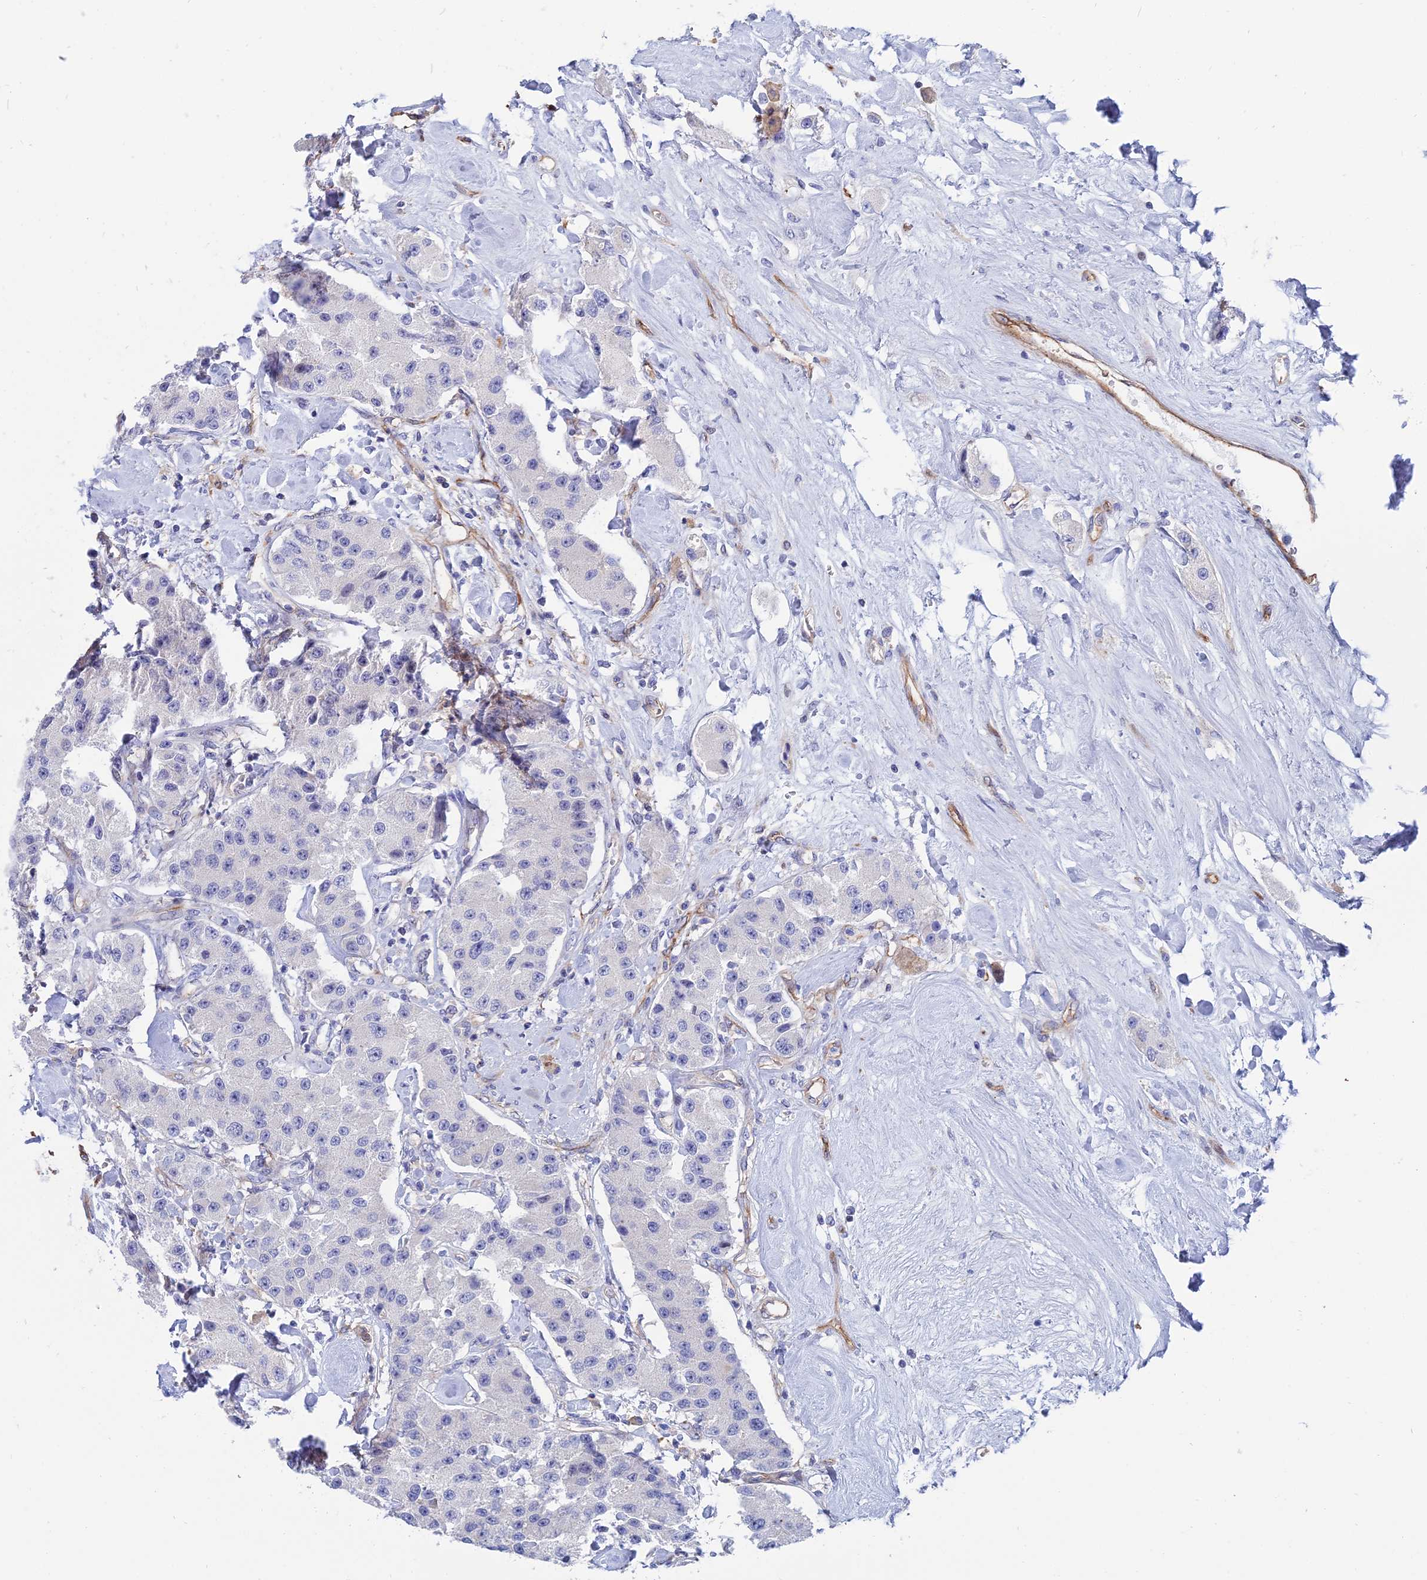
{"staining": {"intensity": "negative", "quantity": "none", "location": "none"}, "tissue": "carcinoid", "cell_type": "Tumor cells", "image_type": "cancer", "snomed": [{"axis": "morphology", "description": "Carcinoid, malignant, NOS"}, {"axis": "topography", "description": "Pancreas"}], "caption": "Tumor cells are negative for protein expression in human carcinoid (malignant).", "gene": "TRIM43B", "patient": {"sex": "male", "age": 41}}